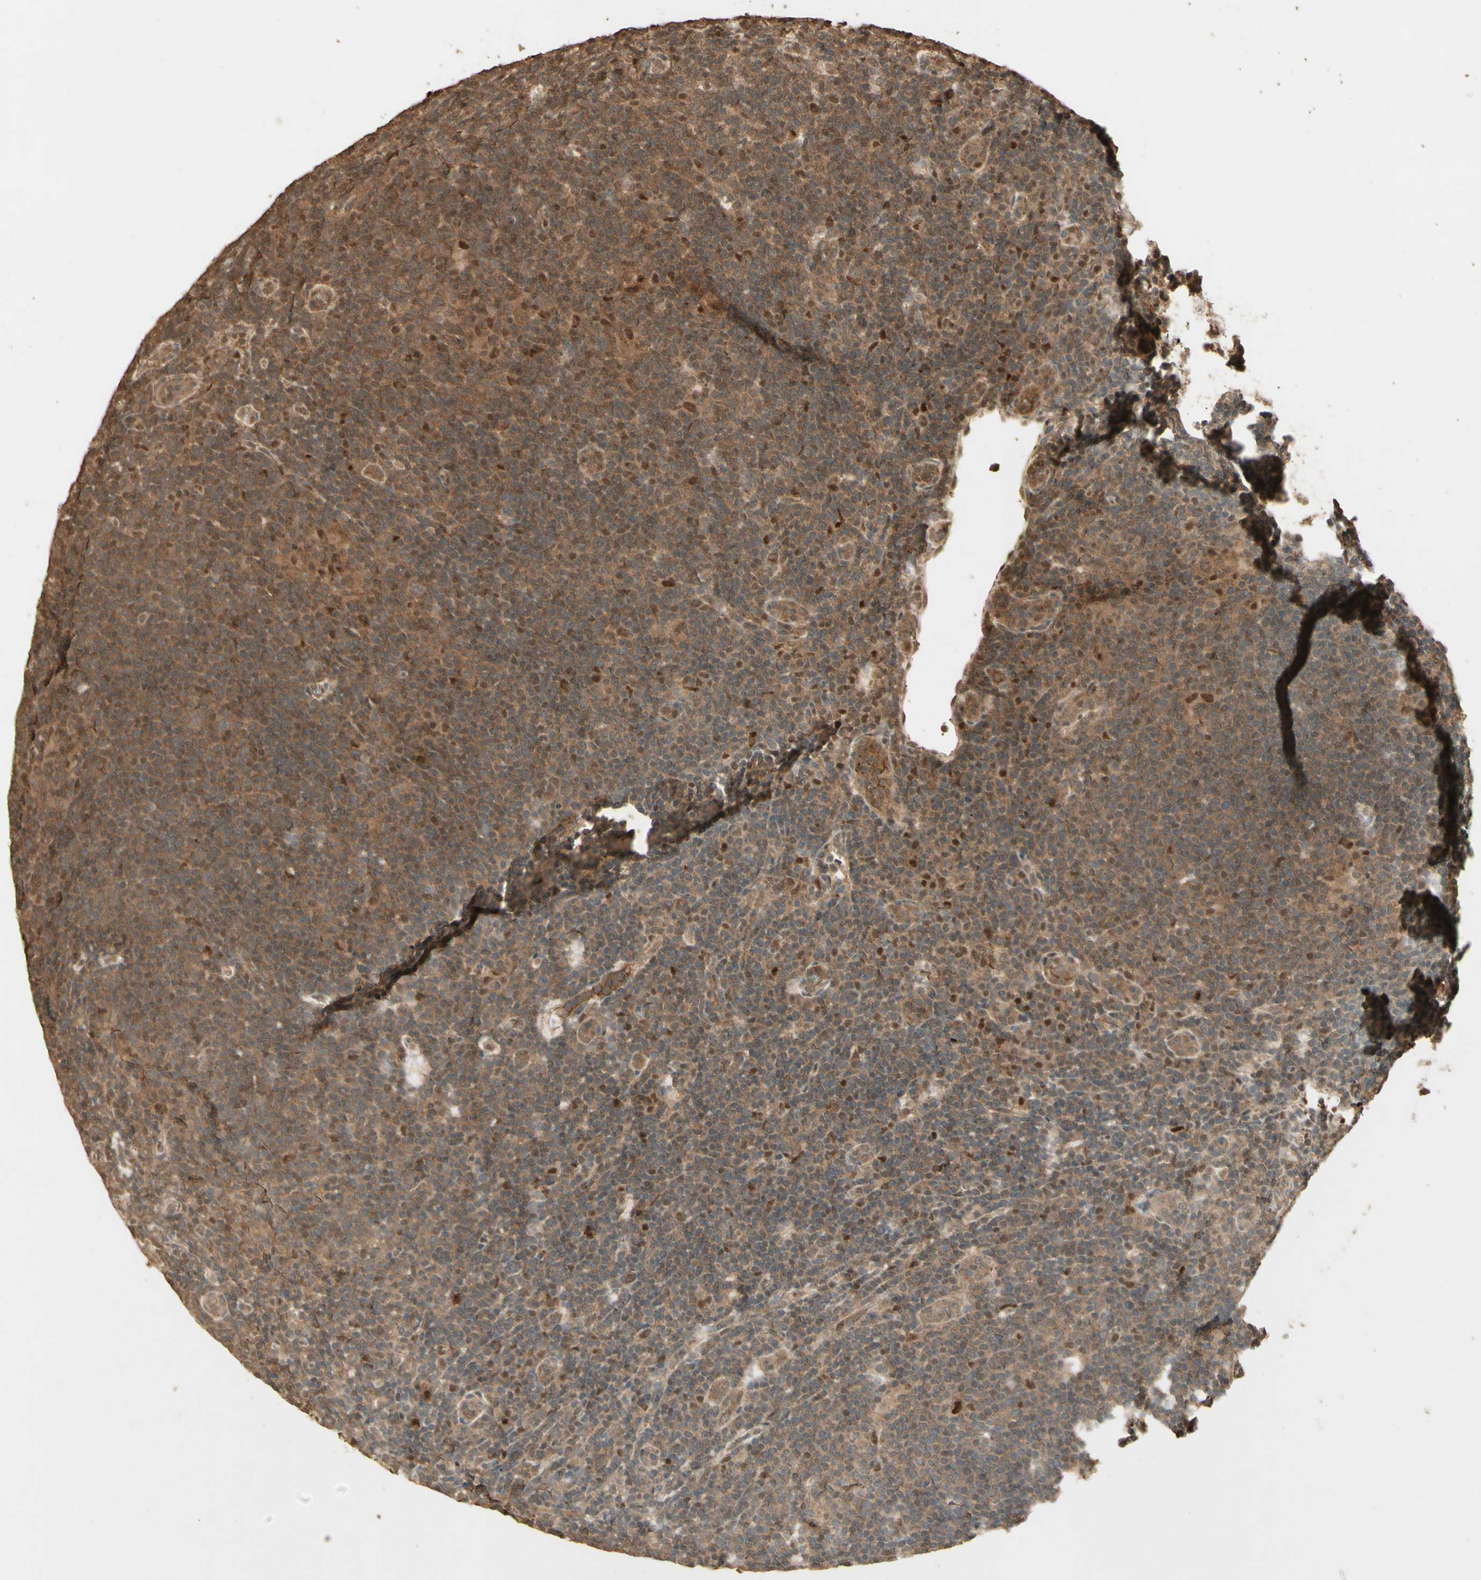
{"staining": {"intensity": "moderate", "quantity": ">75%", "location": "cytoplasmic/membranous,nuclear"}, "tissue": "lymphoma", "cell_type": "Tumor cells", "image_type": "cancer", "snomed": [{"axis": "morphology", "description": "Hodgkin's disease, NOS"}, {"axis": "topography", "description": "Lymph node"}], "caption": "A brown stain highlights moderate cytoplasmic/membranous and nuclear expression of a protein in lymphoma tumor cells.", "gene": "SMAD9", "patient": {"sex": "female", "age": 57}}